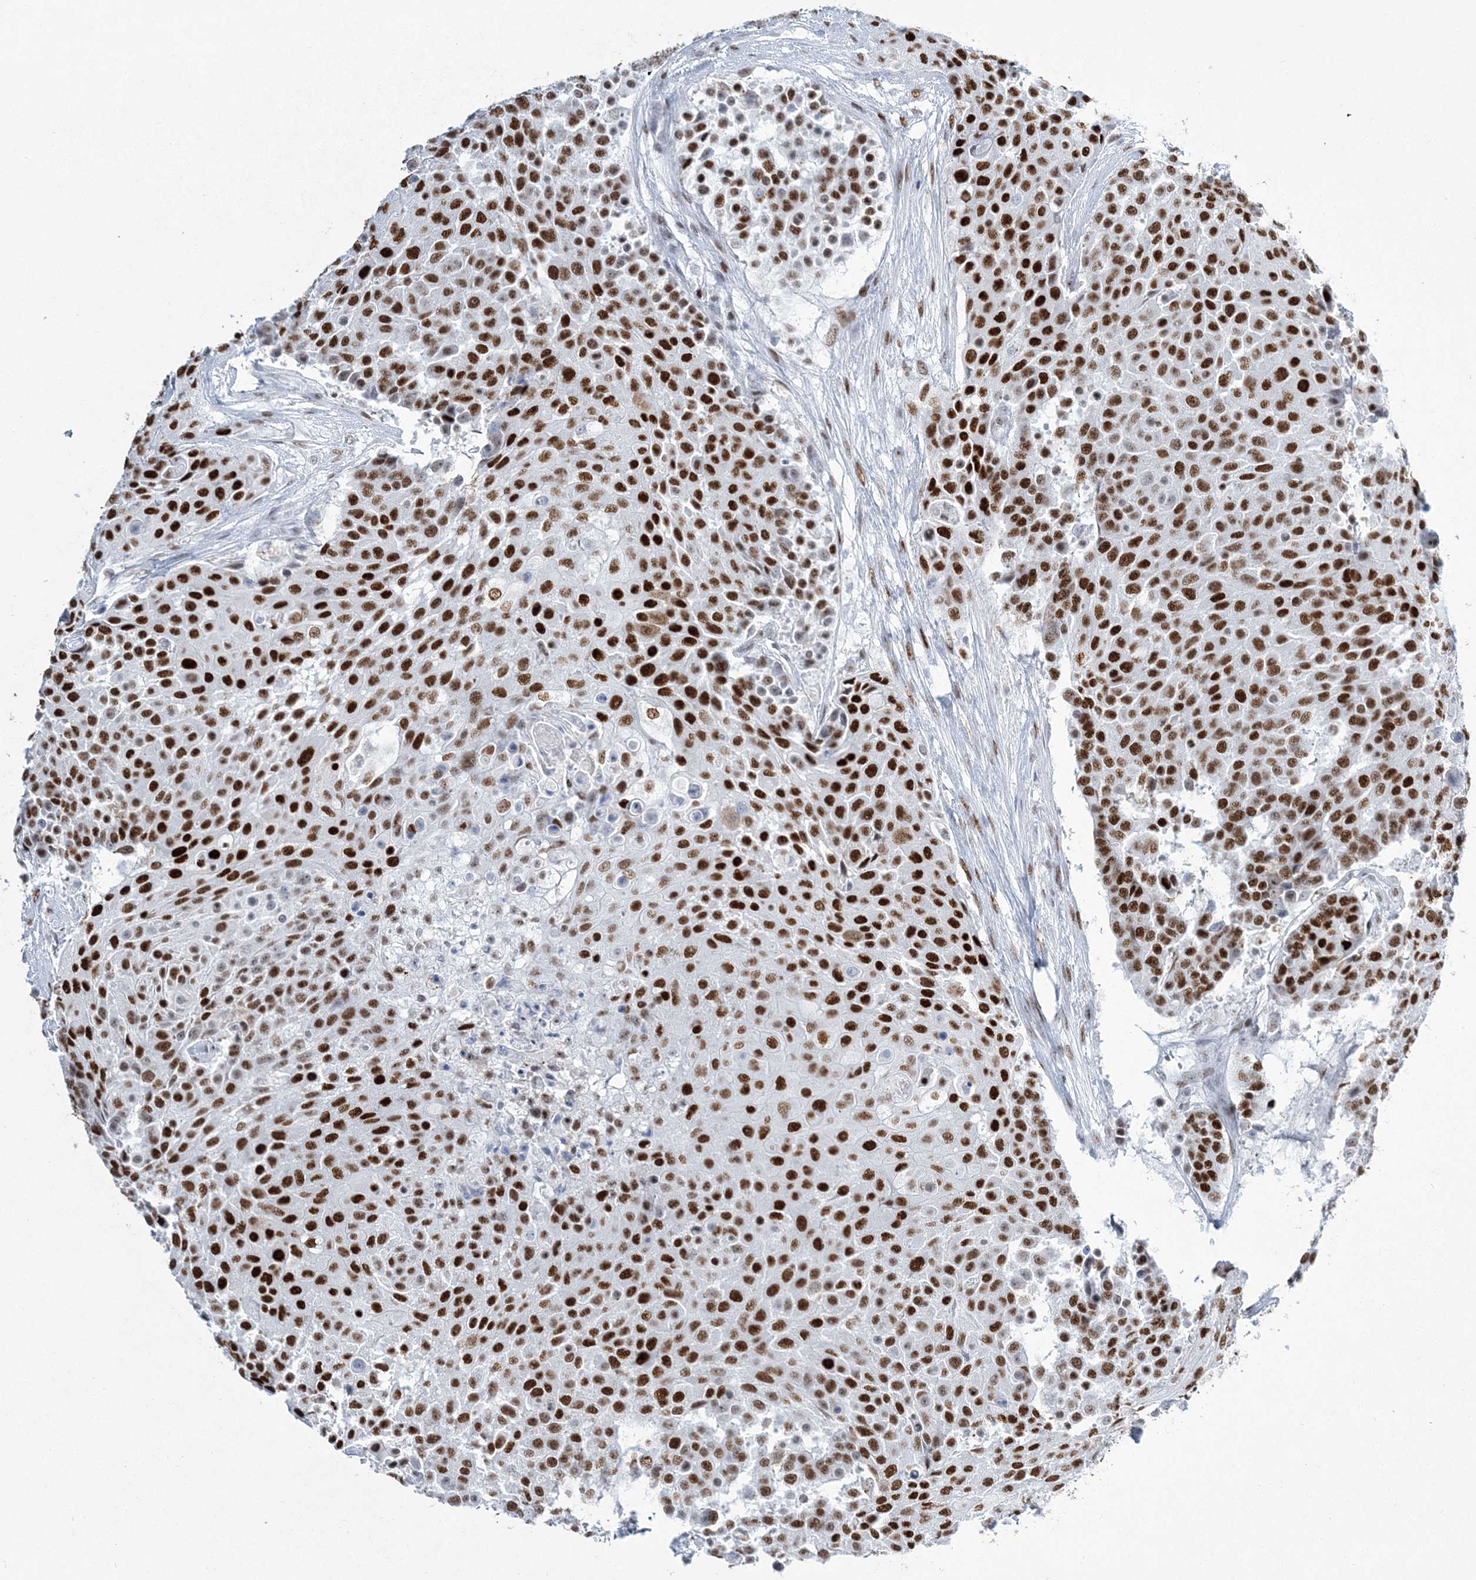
{"staining": {"intensity": "strong", "quantity": ">75%", "location": "nuclear"}, "tissue": "urothelial cancer", "cell_type": "Tumor cells", "image_type": "cancer", "snomed": [{"axis": "morphology", "description": "Urothelial carcinoma, High grade"}, {"axis": "topography", "description": "Urinary bladder"}], "caption": "There is high levels of strong nuclear staining in tumor cells of urothelial cancer, as demonstrated by immunohistochemical staining (brown color).", "gene": "ZBTB7A", "patient": {"sex": "female", "age": 63}}